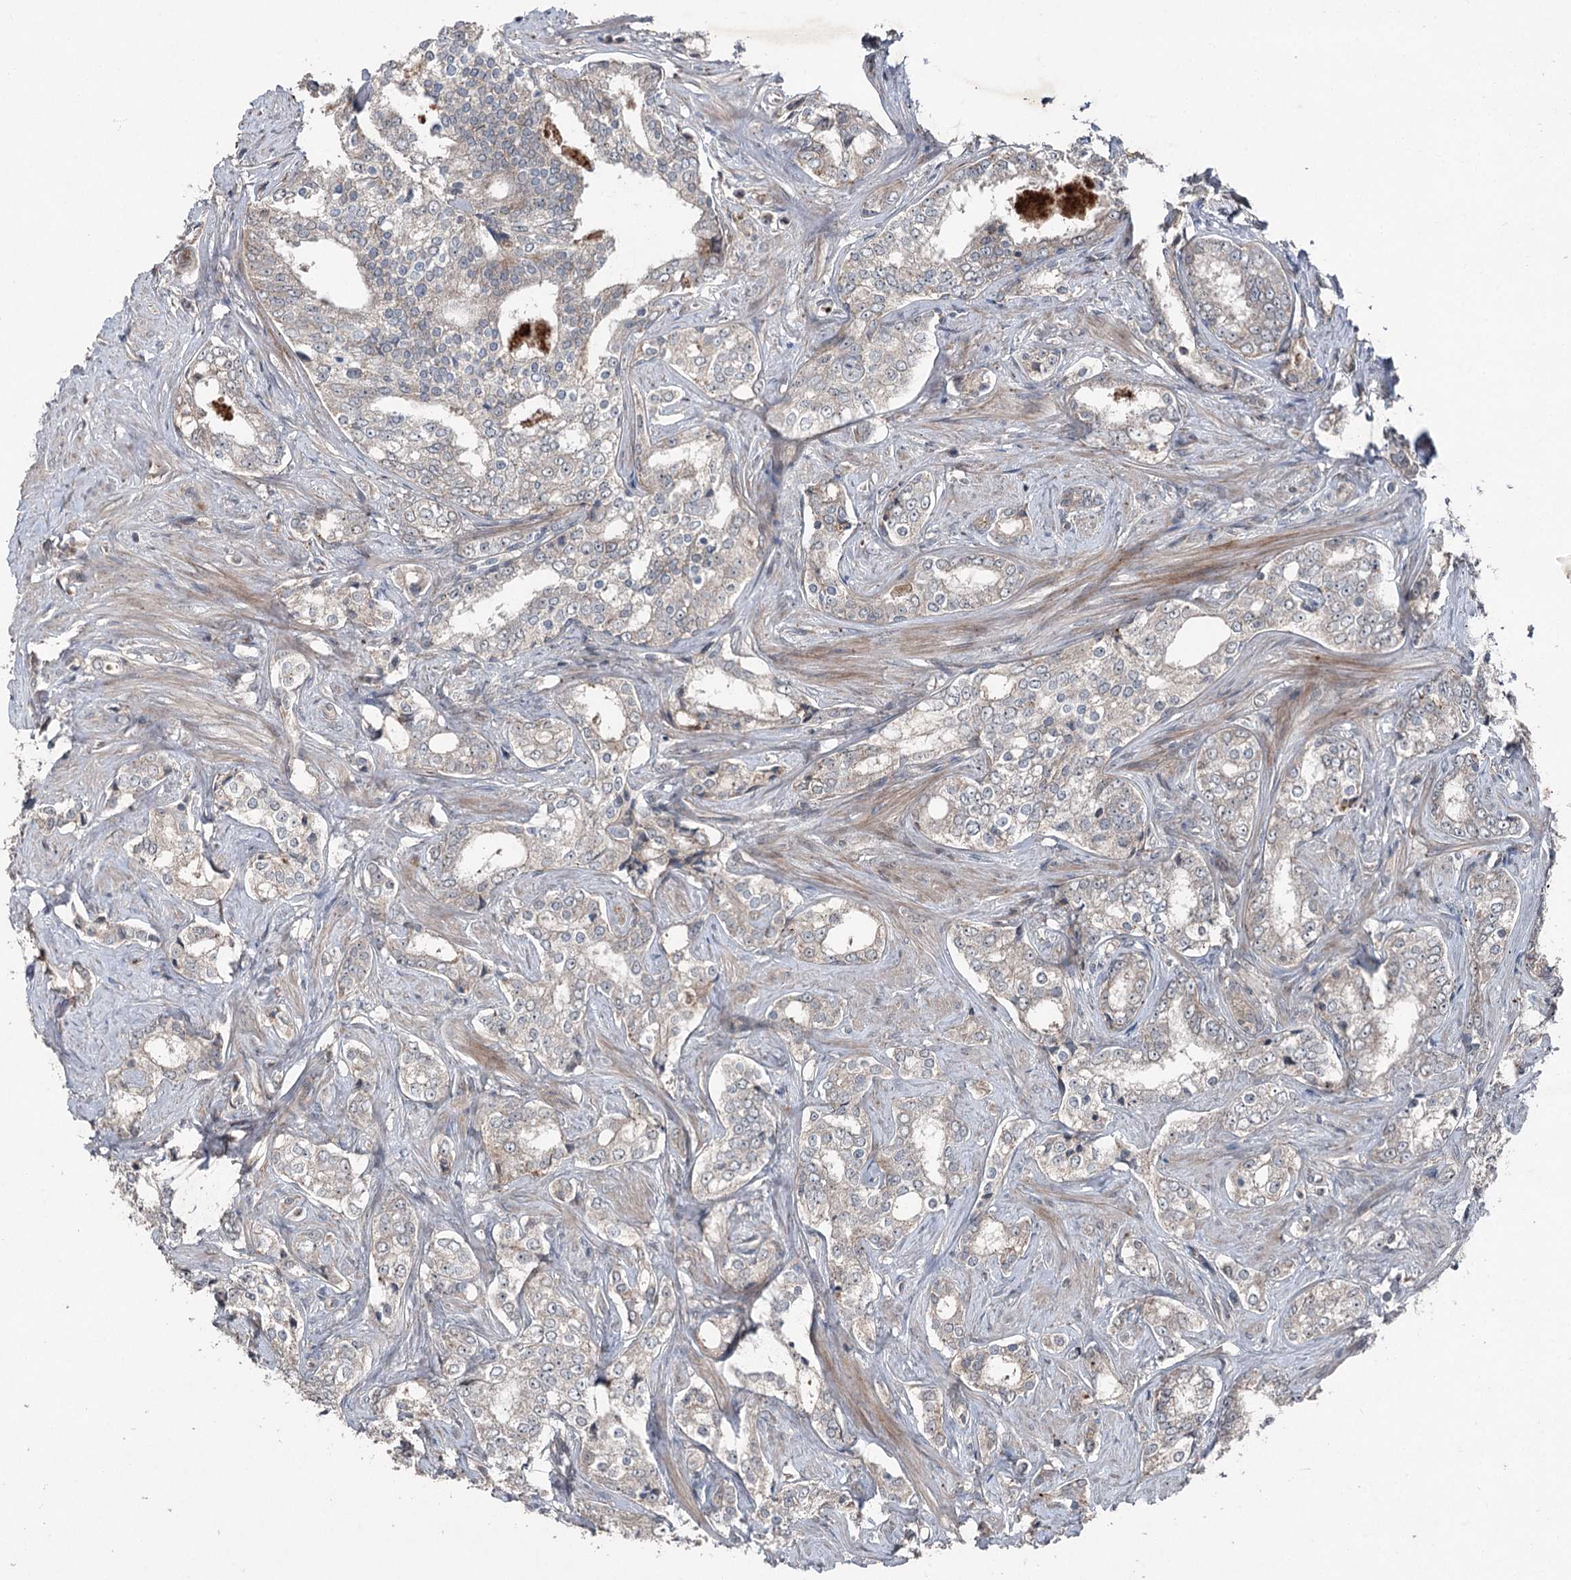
{"staining": {"intensity": "weak", "quantity": "<25%", "location": "cytoplasmic/membranous"}, "tissue": "prostate cancer", "cell_type": "Tumor cells", "image_type": "cancer", "snomed": [{"axis": "morphology", "description": "Adenocarcinoma, High grade"}, {"axis": "topography", "description": "Prostate"}], "caption": "There is no significant staining in tumor cells of high-grade adenocarcinoma (prostate).", "gene": "MAPK8IP2", "patient": {"sex": "male", "age": 66}}